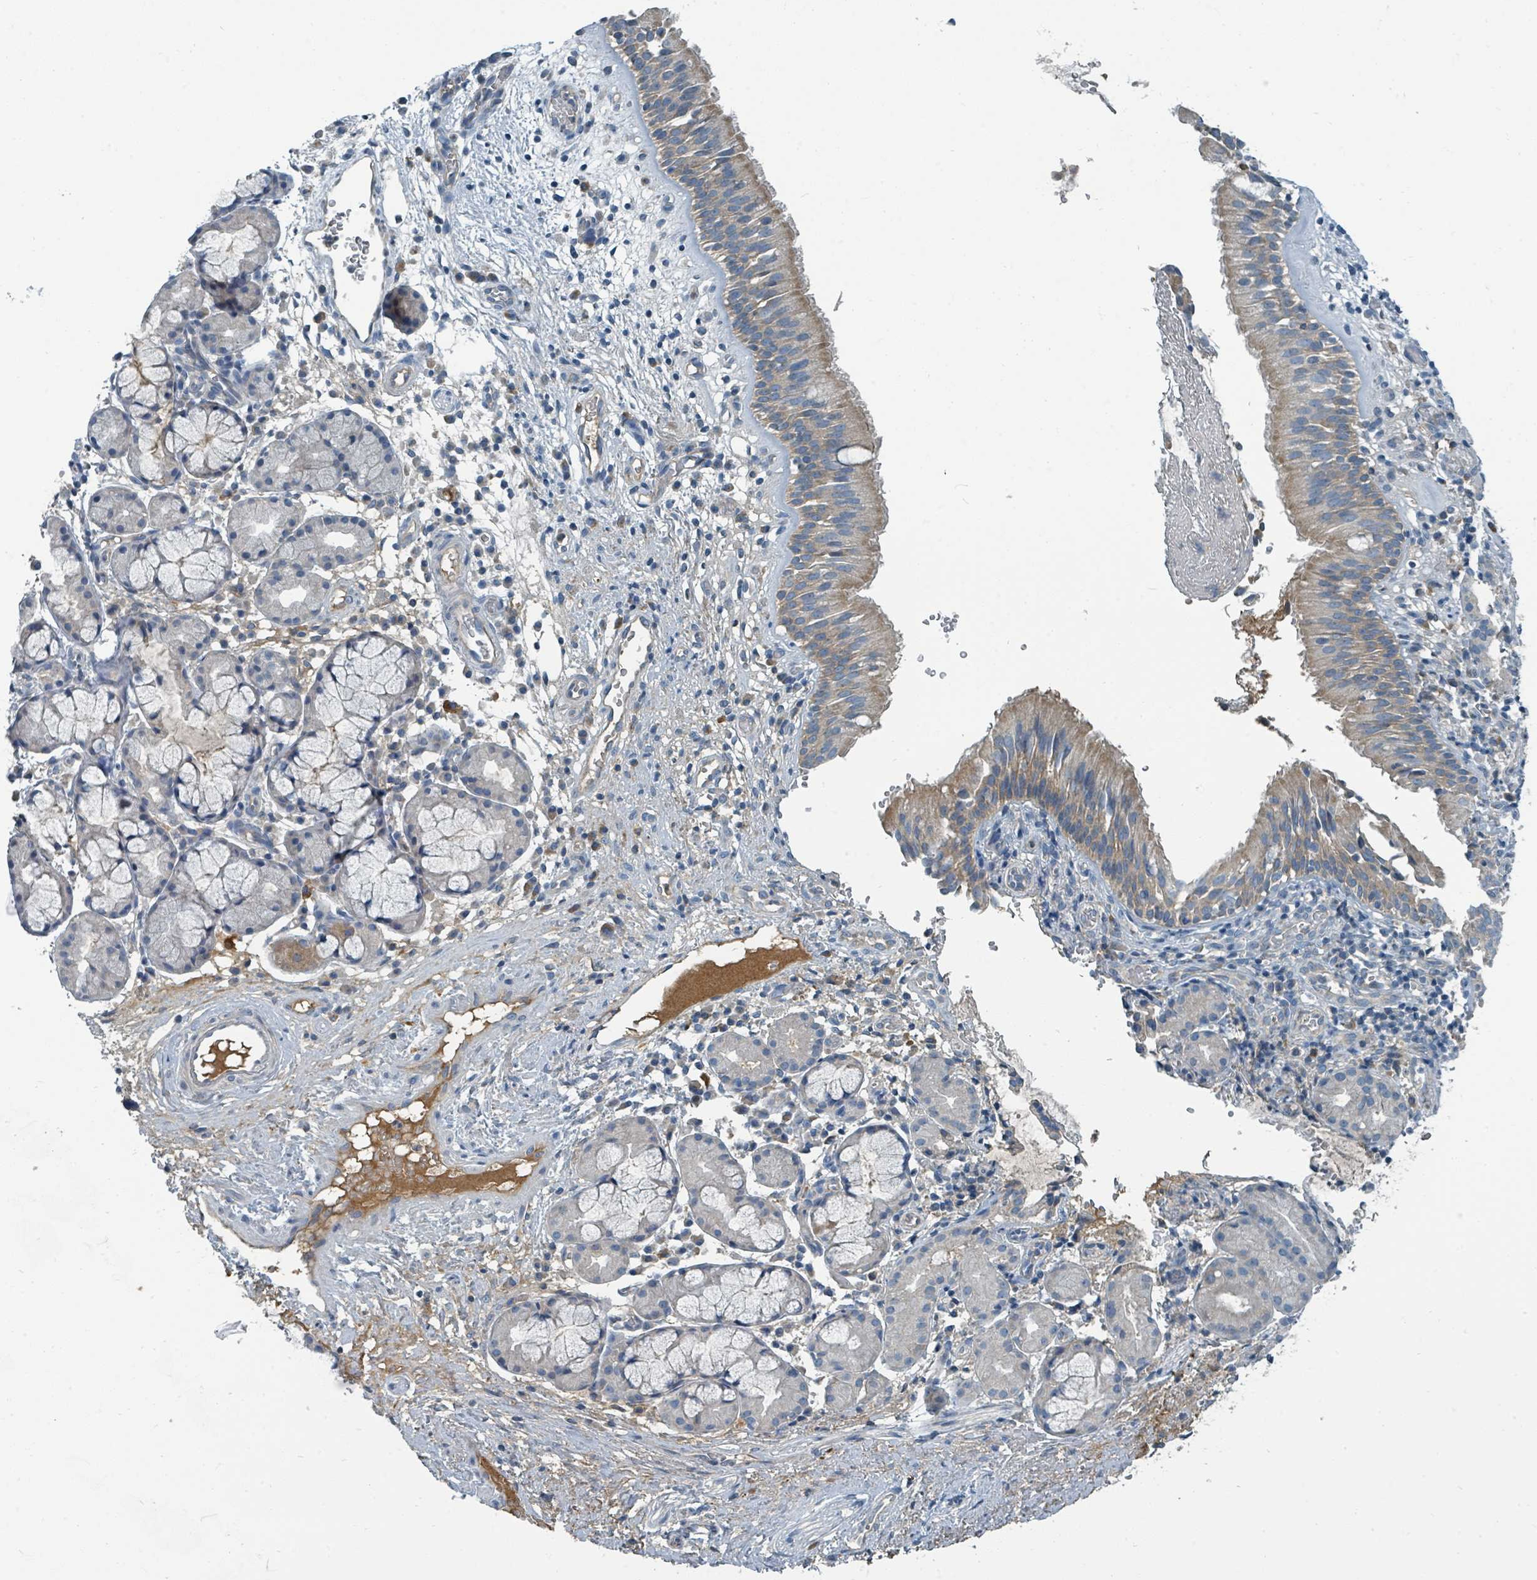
{"staining": {"intensity": "weak", "quantity": ">75%", "location": "cytoplasmic/membranous"}, "tissue": "nasopharynx", "cell_type": "Respiratory epithelial cells", "image_type": "normal", "snomed": [{"axis": "morphology", "description": "Normal tissue, NOS"}, {"axis": "topography", "description": "Nasopharynx"}], "caption": "Weak cytoplasmic/membranous positivity for a protein is seen in approximately >75% of respiratory epithelial cells of benign nasopharynx using IHC.", "gene": "SLC25A23", "patient": {"sex": "male", "age": 65}}